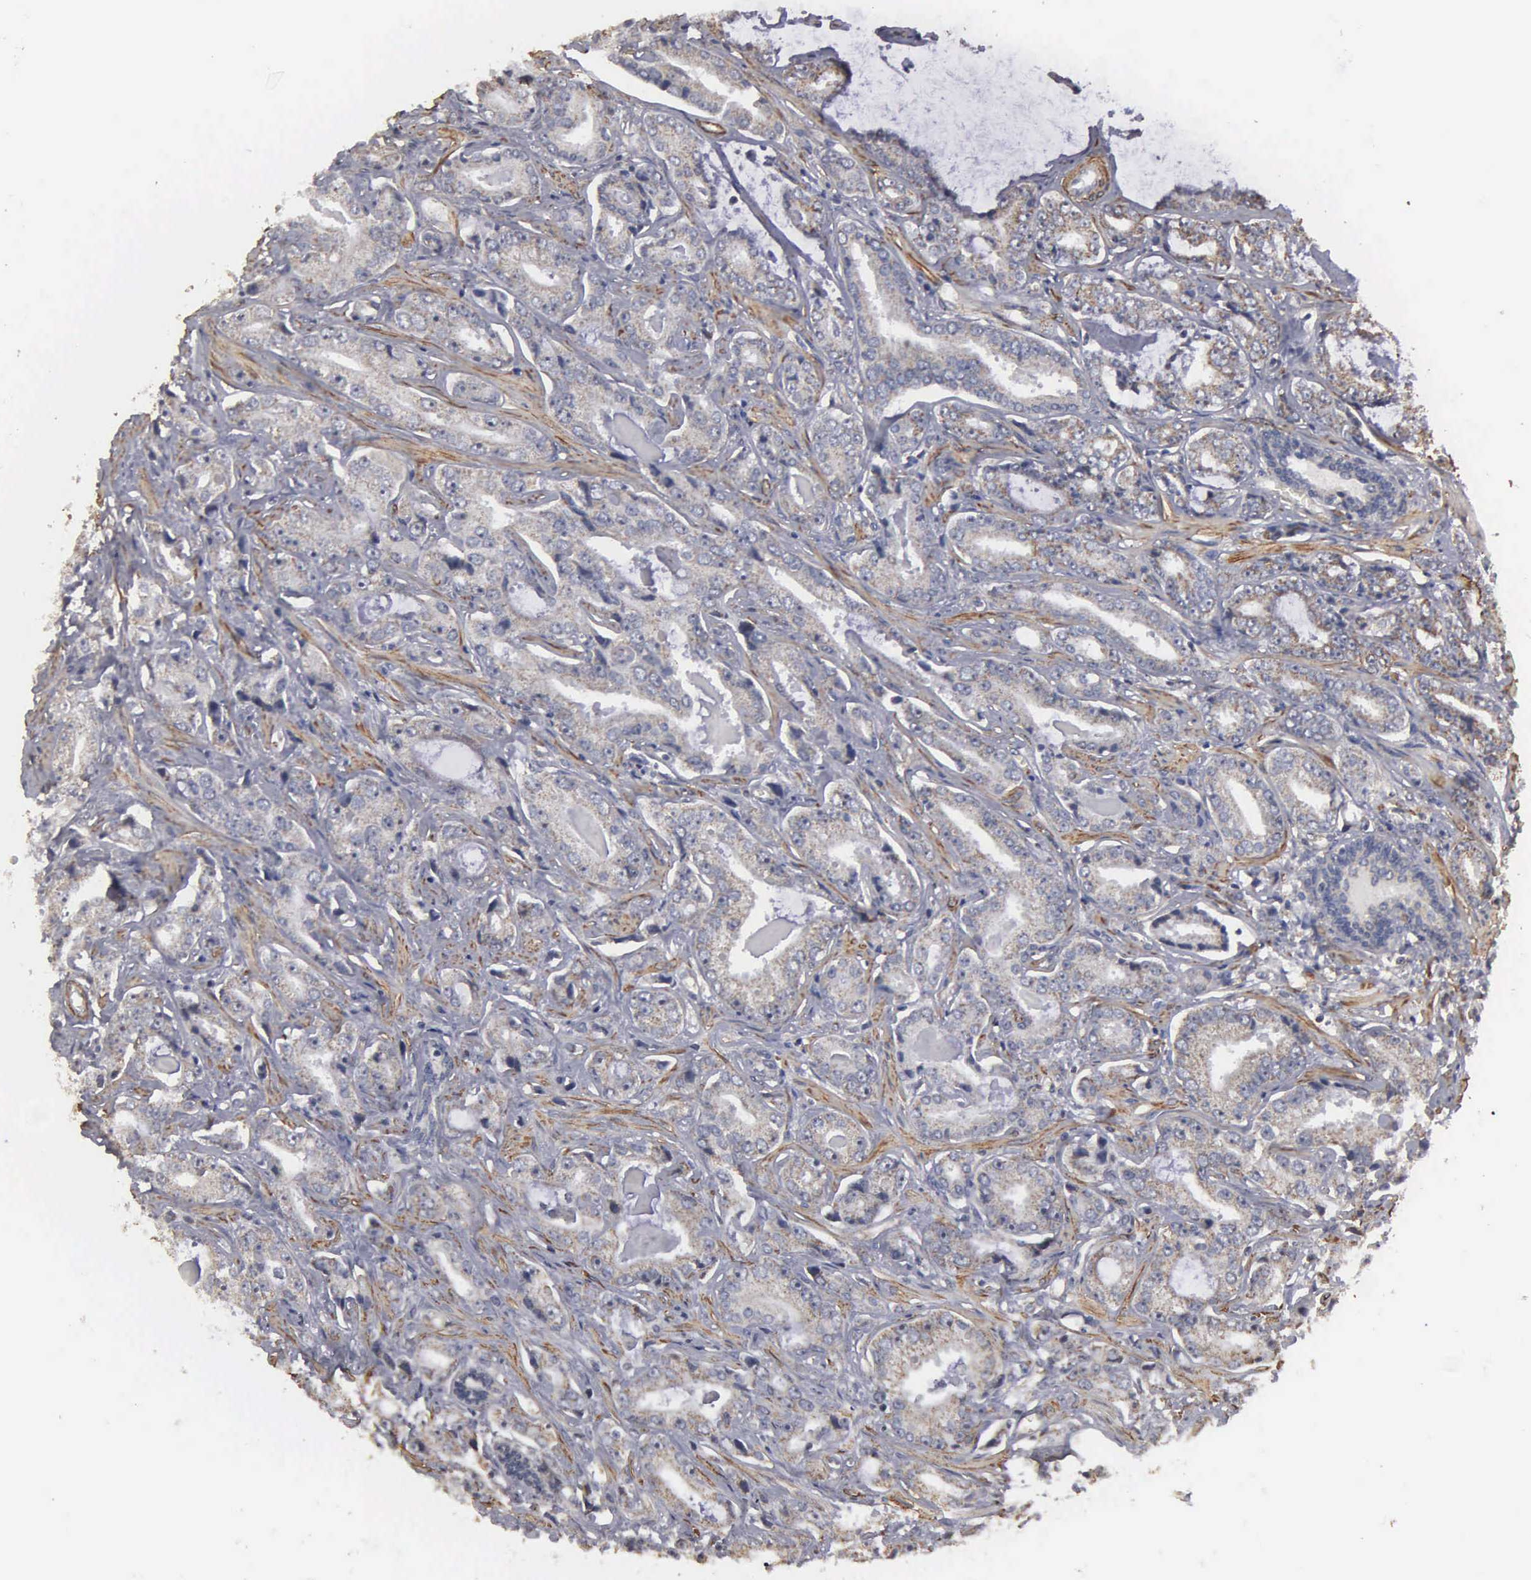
{"staining": {"intensity": "weak", "quantity": "<25%", "location": "cytoplasmic/membranous"}, "tissue": "prostate cancer", "cell_type": "Tumor cells", "image_type": "cancer", "snomed": [{"axis": "morphology", "description": "Adenocarcinoma, Low grade"}, {"axis": "topography", "description": "Prostate"}], "caption": "Prostate adenocarcinoma (low-grade) was stained to show a protein in brown. There is no significant positivity in tumor cells. (DAB (3,3'-diaminobenzidine) immunohistochemistry (IHC), high magnification).", "gene": "NGDN", "patient": {"sex": "male", "age": 65}}